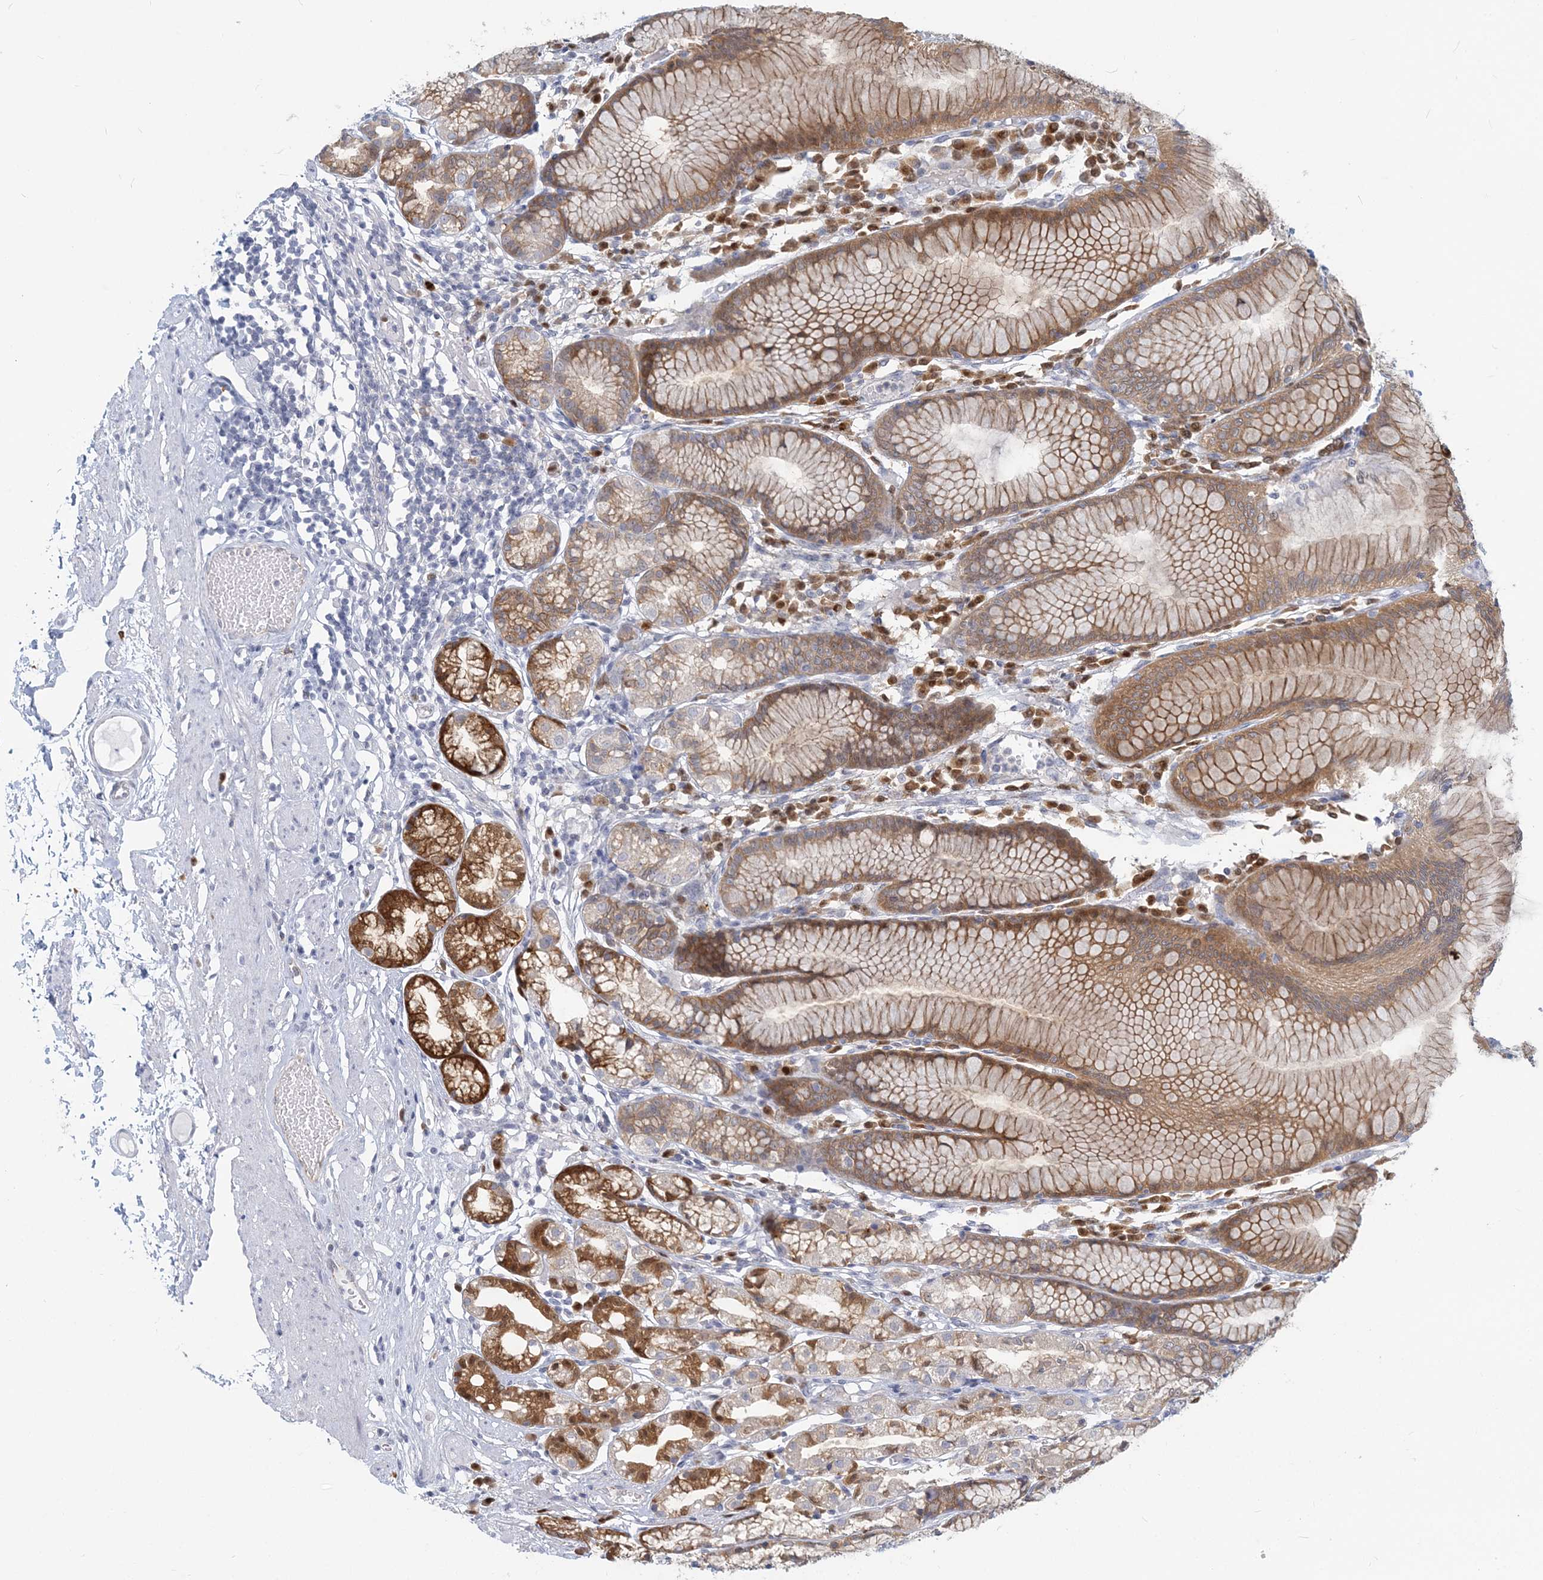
{"staining": {"intensity": "strong", "quantity": "25%-75%", "location": "cytoplasmic/membranous,nuclear"}, "tissue": "stomach", "cell_type": "Glandular cells", "image_type": "normal", "snomed": [{"axis": "morphology", "description": "Normal tissue, NOS"}, {"axis": "topography", "description": "Stomach"}], "caption": "Glandular cells reveal high levels of strong cytoplasmic/membranous,nuclear positivity in approximately 25%-75% of cells in normal stomach. Nuclei are stained in blue.", "gene": "GMPPA", "patient": {"sex": "female", "age": 57}}